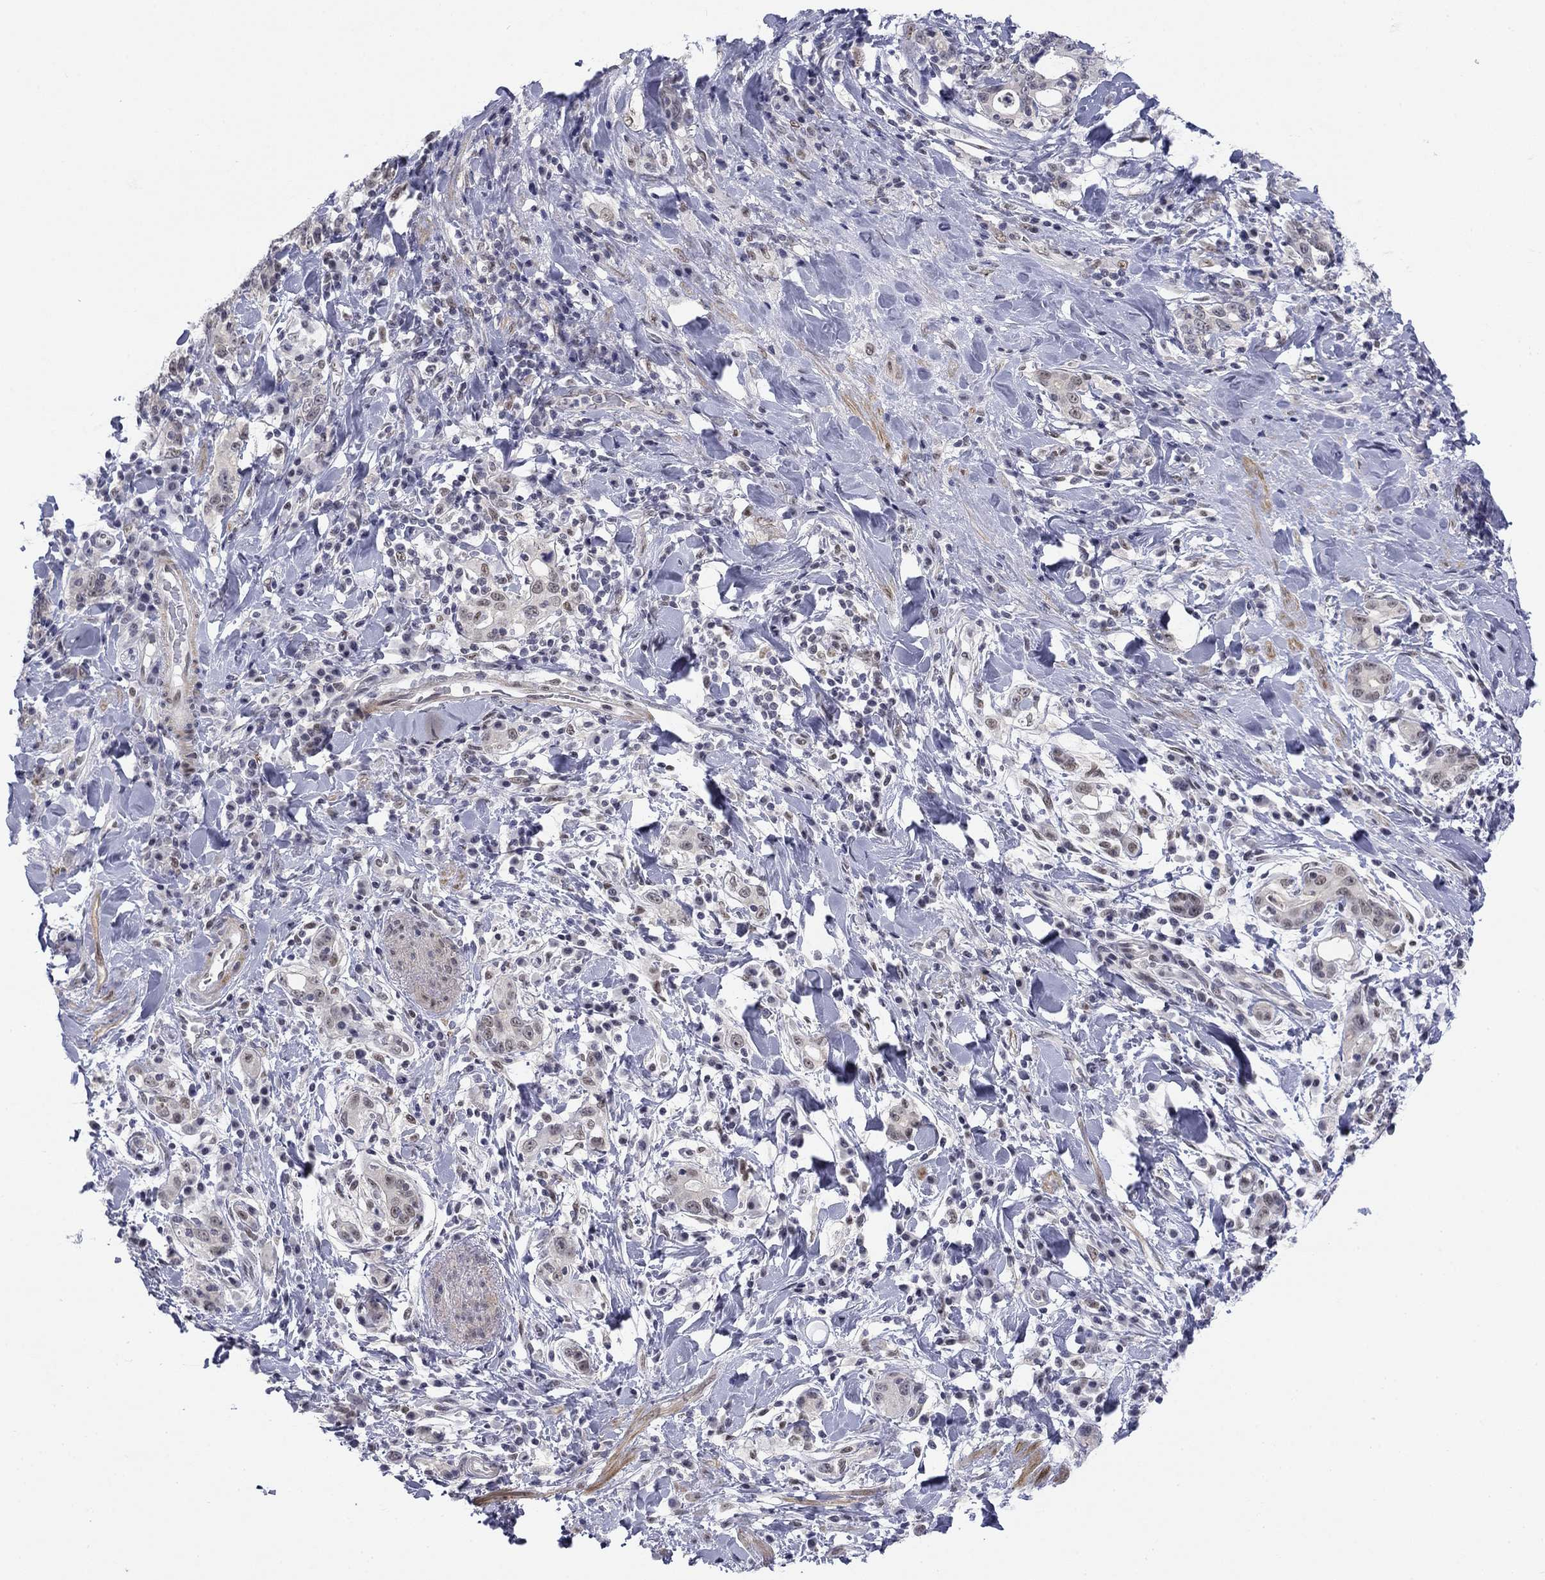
{"staining": {"intensity": "negative", "quantity": "none", "location": "none"}, "tissue": "stomach cancer", "cell_type": "Tumor cells", "image_type": "cancer", "snomed": [{"axis": "morphology", "description": "Adenocarcinoma, NOS"}, {"axis": "topography", "description": "Stomach"}], "caption": "This is an immunohistochemistry photomicrograph of adenocarcinoma (stomach). There is no positivity in tumor cells.", "gene": "TIGD4", "patient": {"sex": "male", "age": 79}}